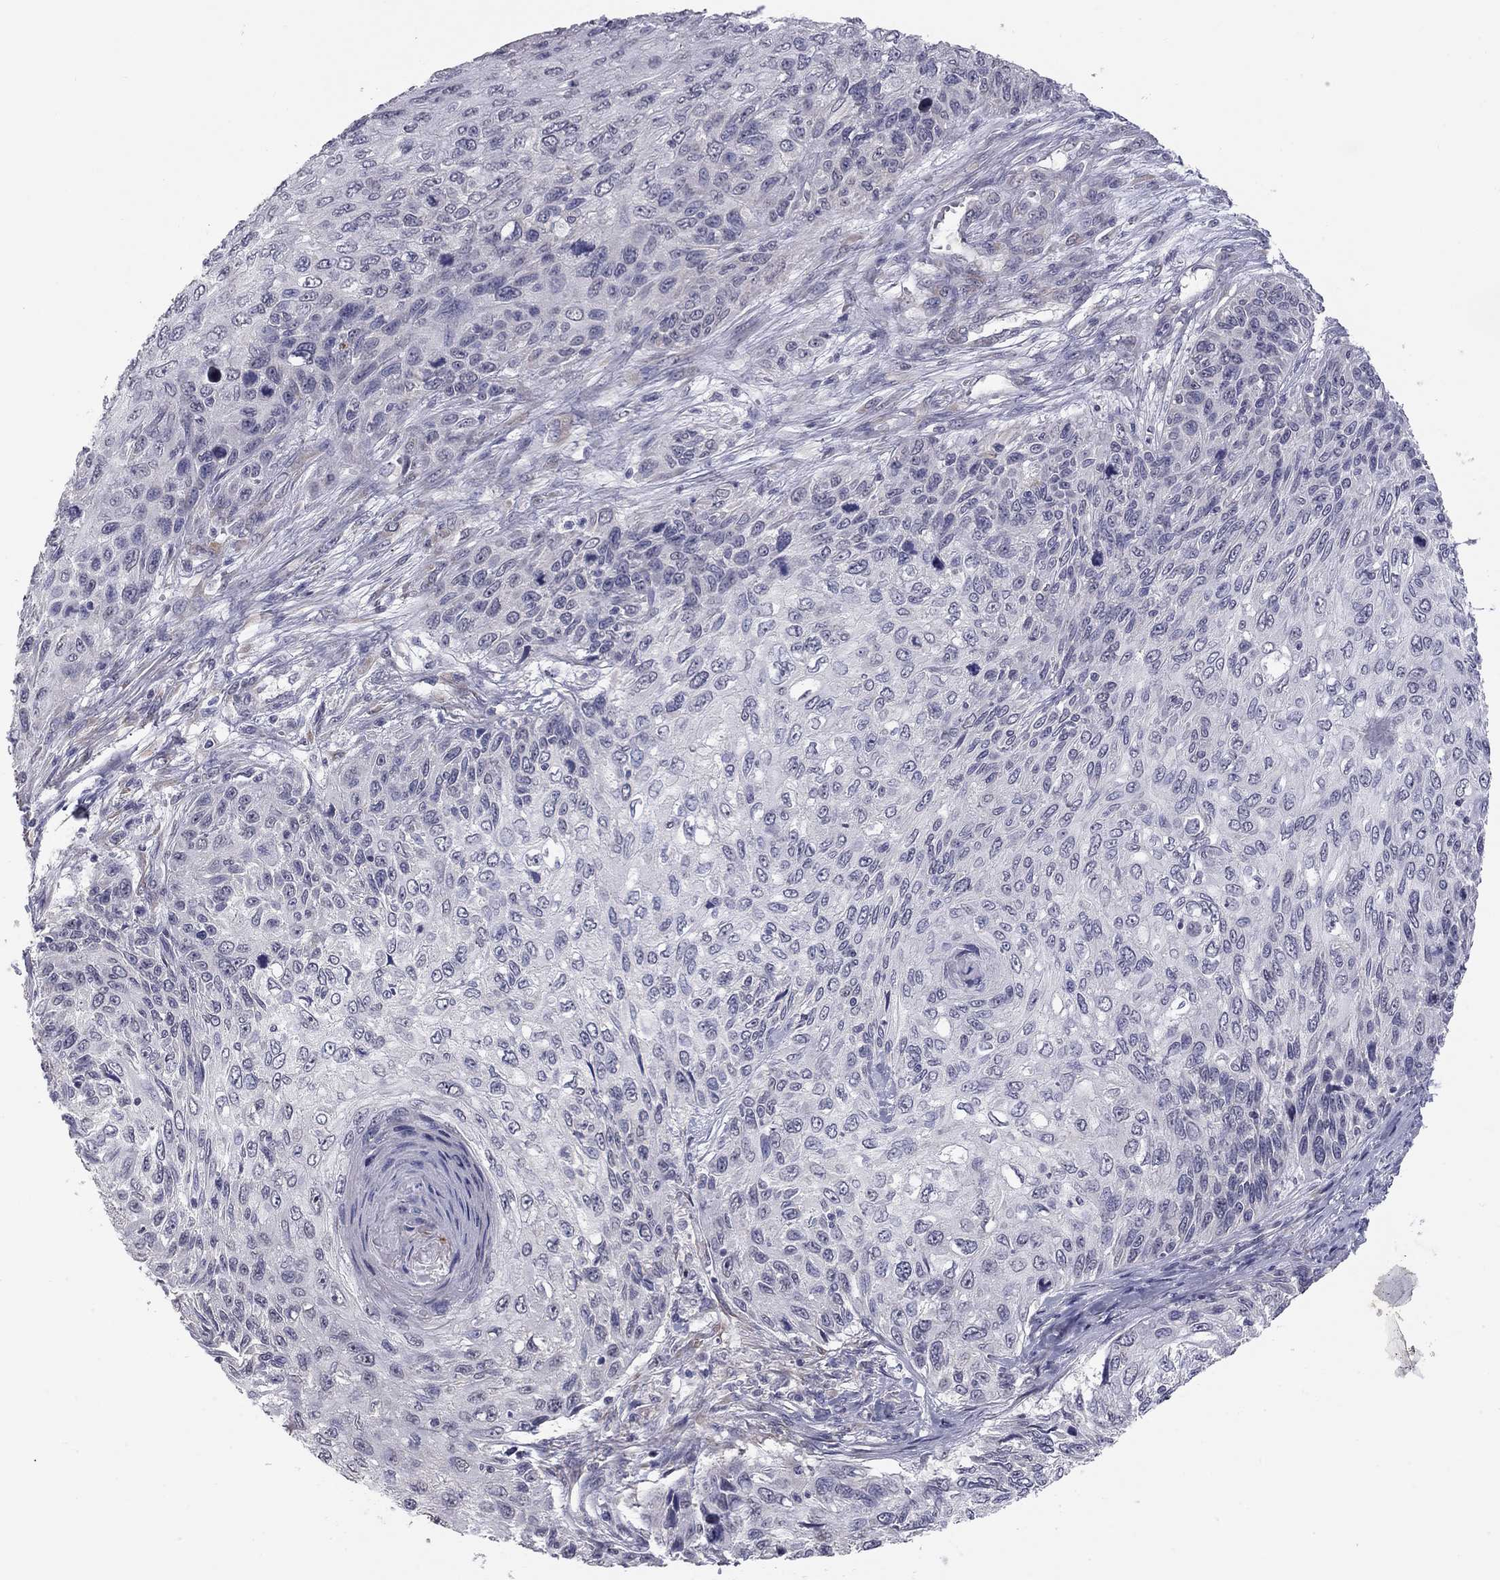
{"staining": {"intensity": "negative", "quantity": "none", "location": "none"}, "tissue": "skin cancer", "cell_type": "Tumor cells", "image_type": "cancer", "snomed": [{"axis": "morphology", "description": "Squamous cell carcinoma, NOS"}, {"axis": "topography", "description": "Skin"}], "caption": "Immunohistochemistry of human skin squamous cell carcinoma displays no staining in tumor cells.", "gene": "PRRT2", "patient": {"sex": "male", "age": 92}}